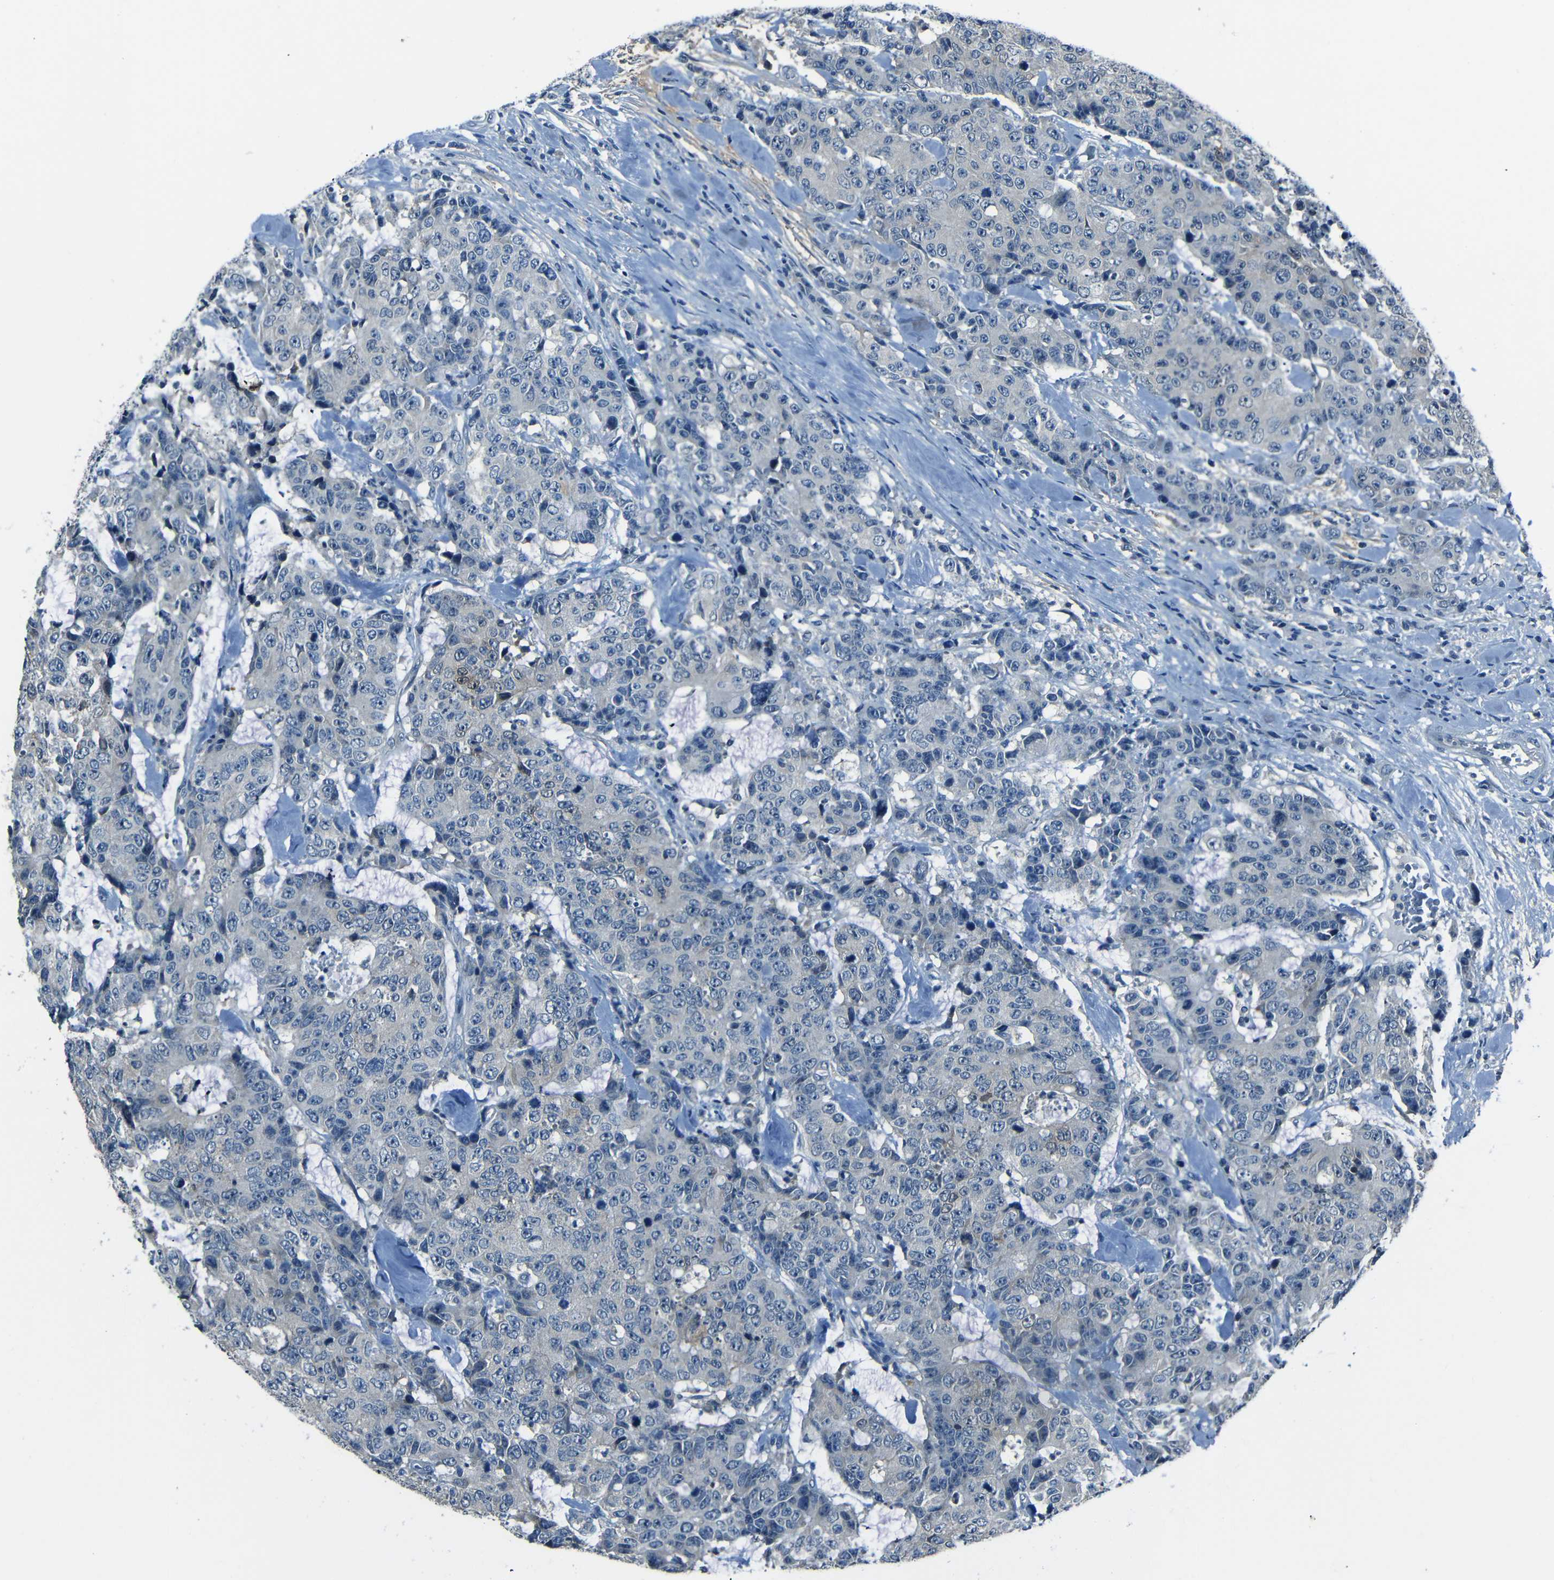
{"staining": {"intensity": "negative", "quantity": "none", "location": "none"}, "tissue": "colorectal cancer", "cell_type": "Tumor cells", "image_type": "cancer", "snomed": [{"axis": "morphology", "description": "Adenocarcinoma, NOS"}, {"axis": "topography", "description": "Colon"}], "caption": "Immunohistochemistry (IHC) of adenocarcinoma (colorectal) exhibits no staining in tumor cells.", "gene": "SLA", "patient": {"sex": "female", "age": 86}}